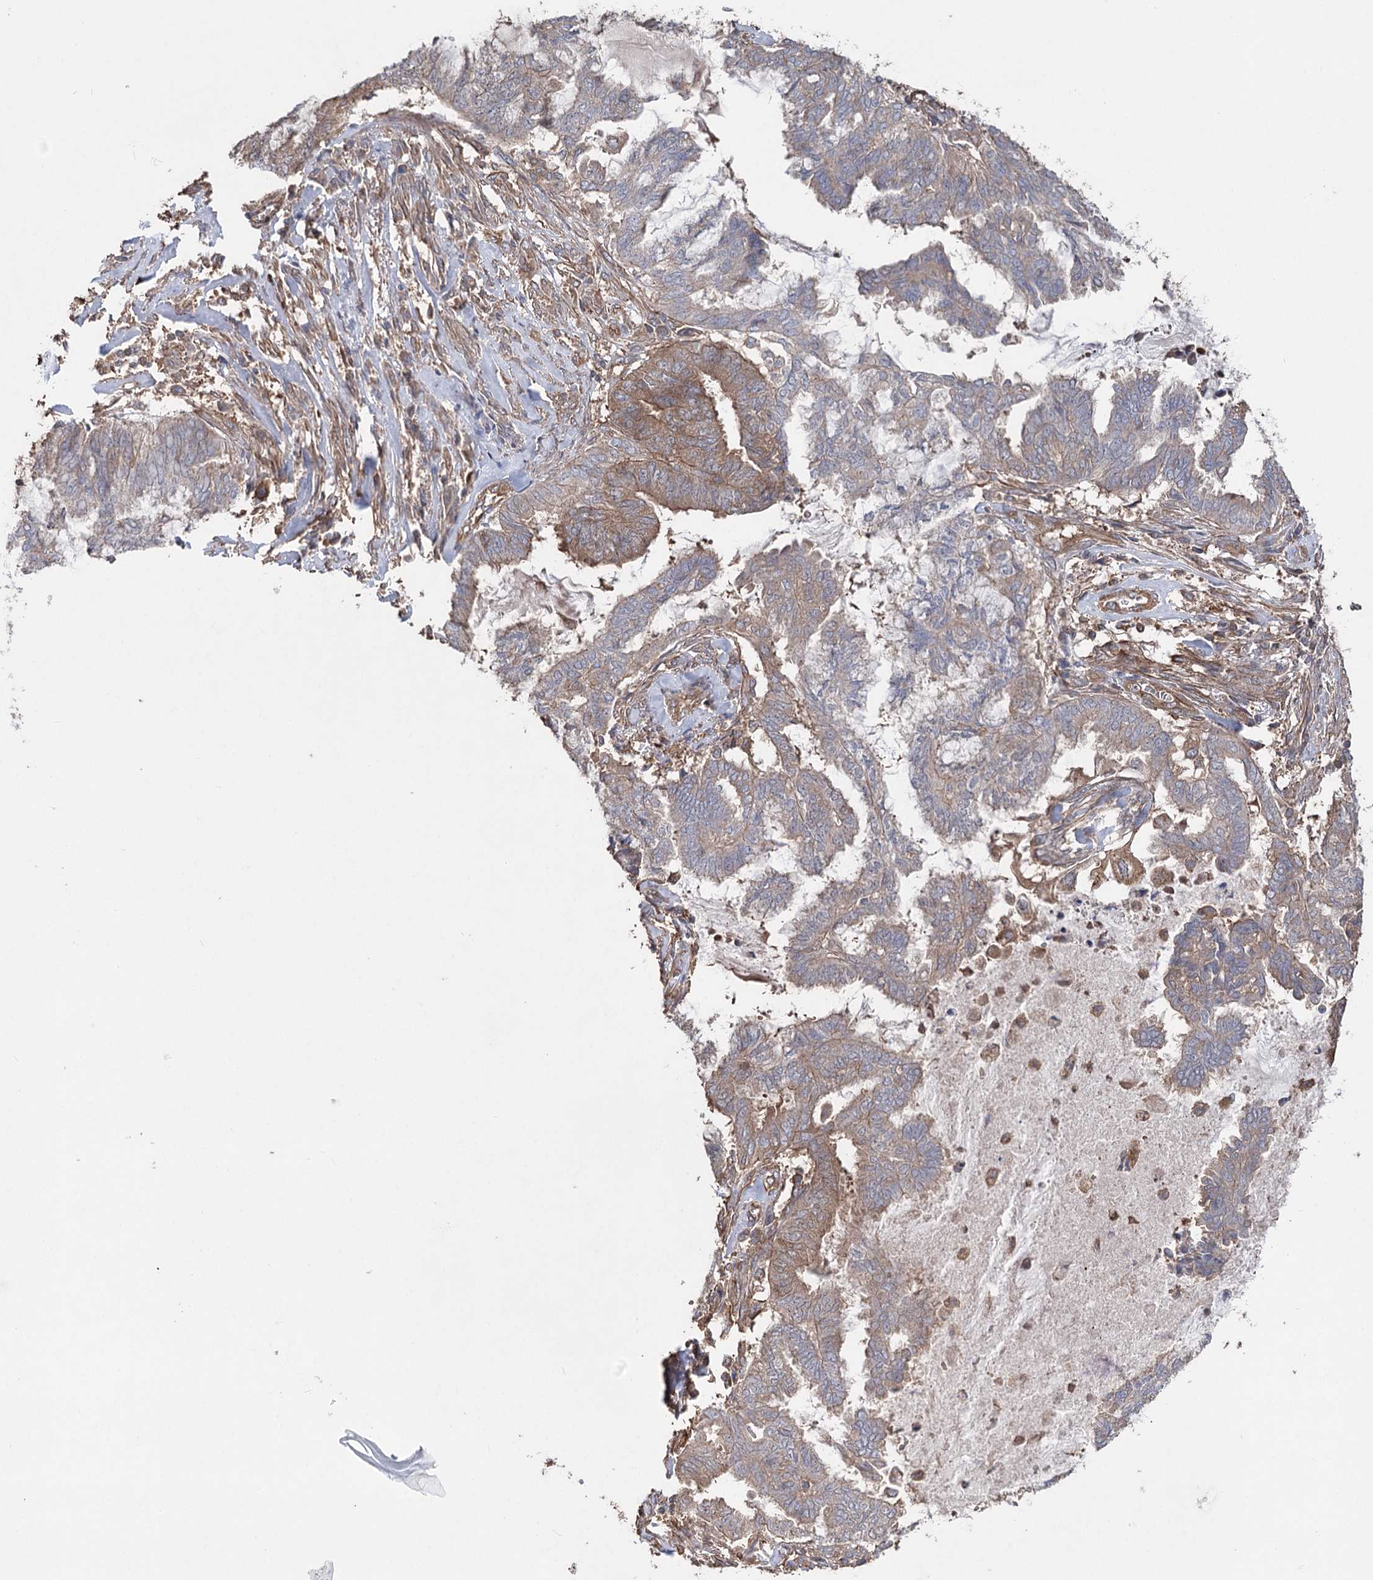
{"staining": {"intensity": "weak", "quantity": ">75%", "location": "cytoplasmic/membranous"}, "tissue": "endometrial cancer", "cell_type": "Tumor cells", "image_type": "cancer", "snomed": [{"axis": "morphology", "description": "Adenocarcinoma, NOS"}, {"axis": "topography", "description": "Endometrium"}], "caption": "About >75% of tumor cells in endometrial cancer show weak cytoplasmic/membranous protein positivity as visualized by brown immunohistochemical staining.", "gene": "LARS2", "patient": {"sex": "female", "age": 86}}